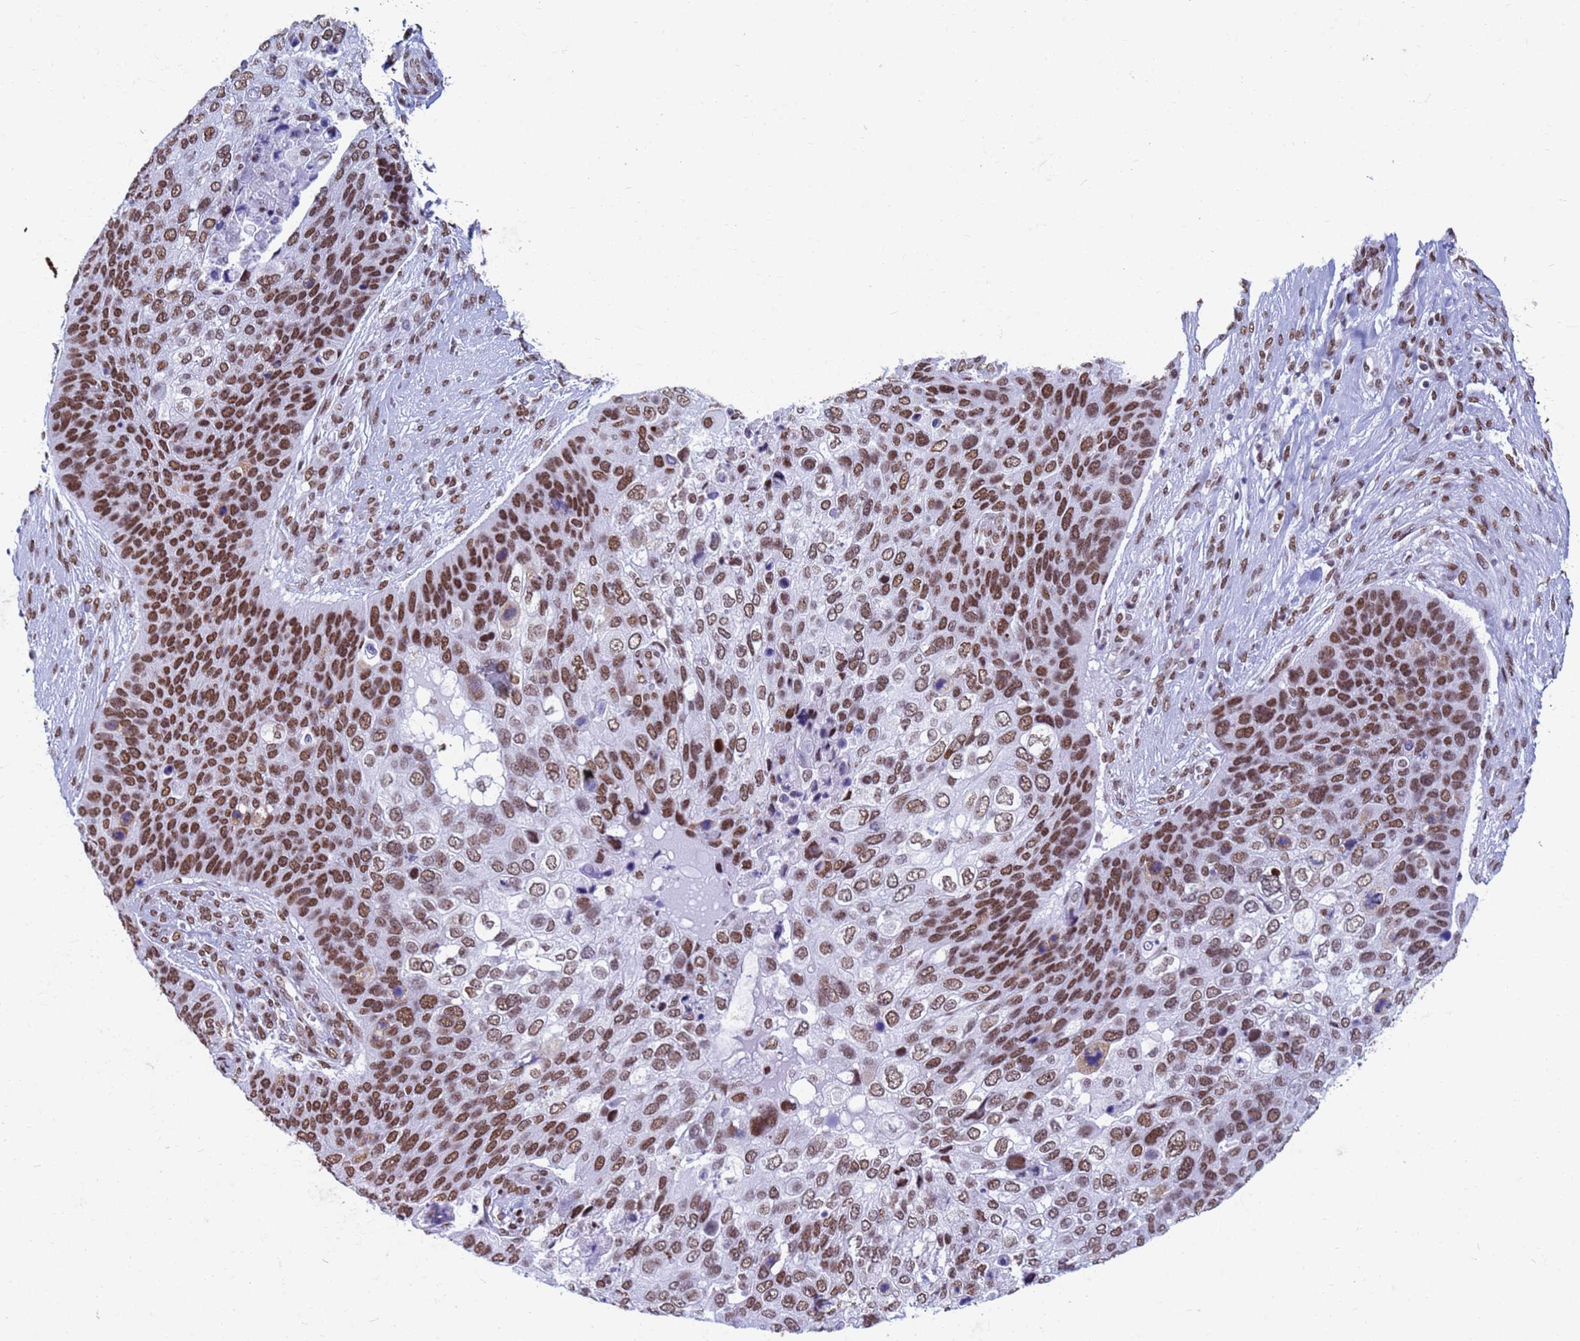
{"staining": {"intensity": "strong", "quantity": ">75%", "location": "nuclear"}, "tissue": "skin cancer", "cell_type": "Tumor cells", "image_type": "cancer", "snomed": [{"axis": "morphology", "description": "Basal cell carcinoma"}, {"axis": "topography", "description": "Skin"}], "caption": "Basal cell carcinoma (skin) stained with a brown dye demonstrates strong nuclear positive expression in approximately >75% of tumor cells.", "gene": "FAM170B", "patient": {"sex": "female", "age": 74}}